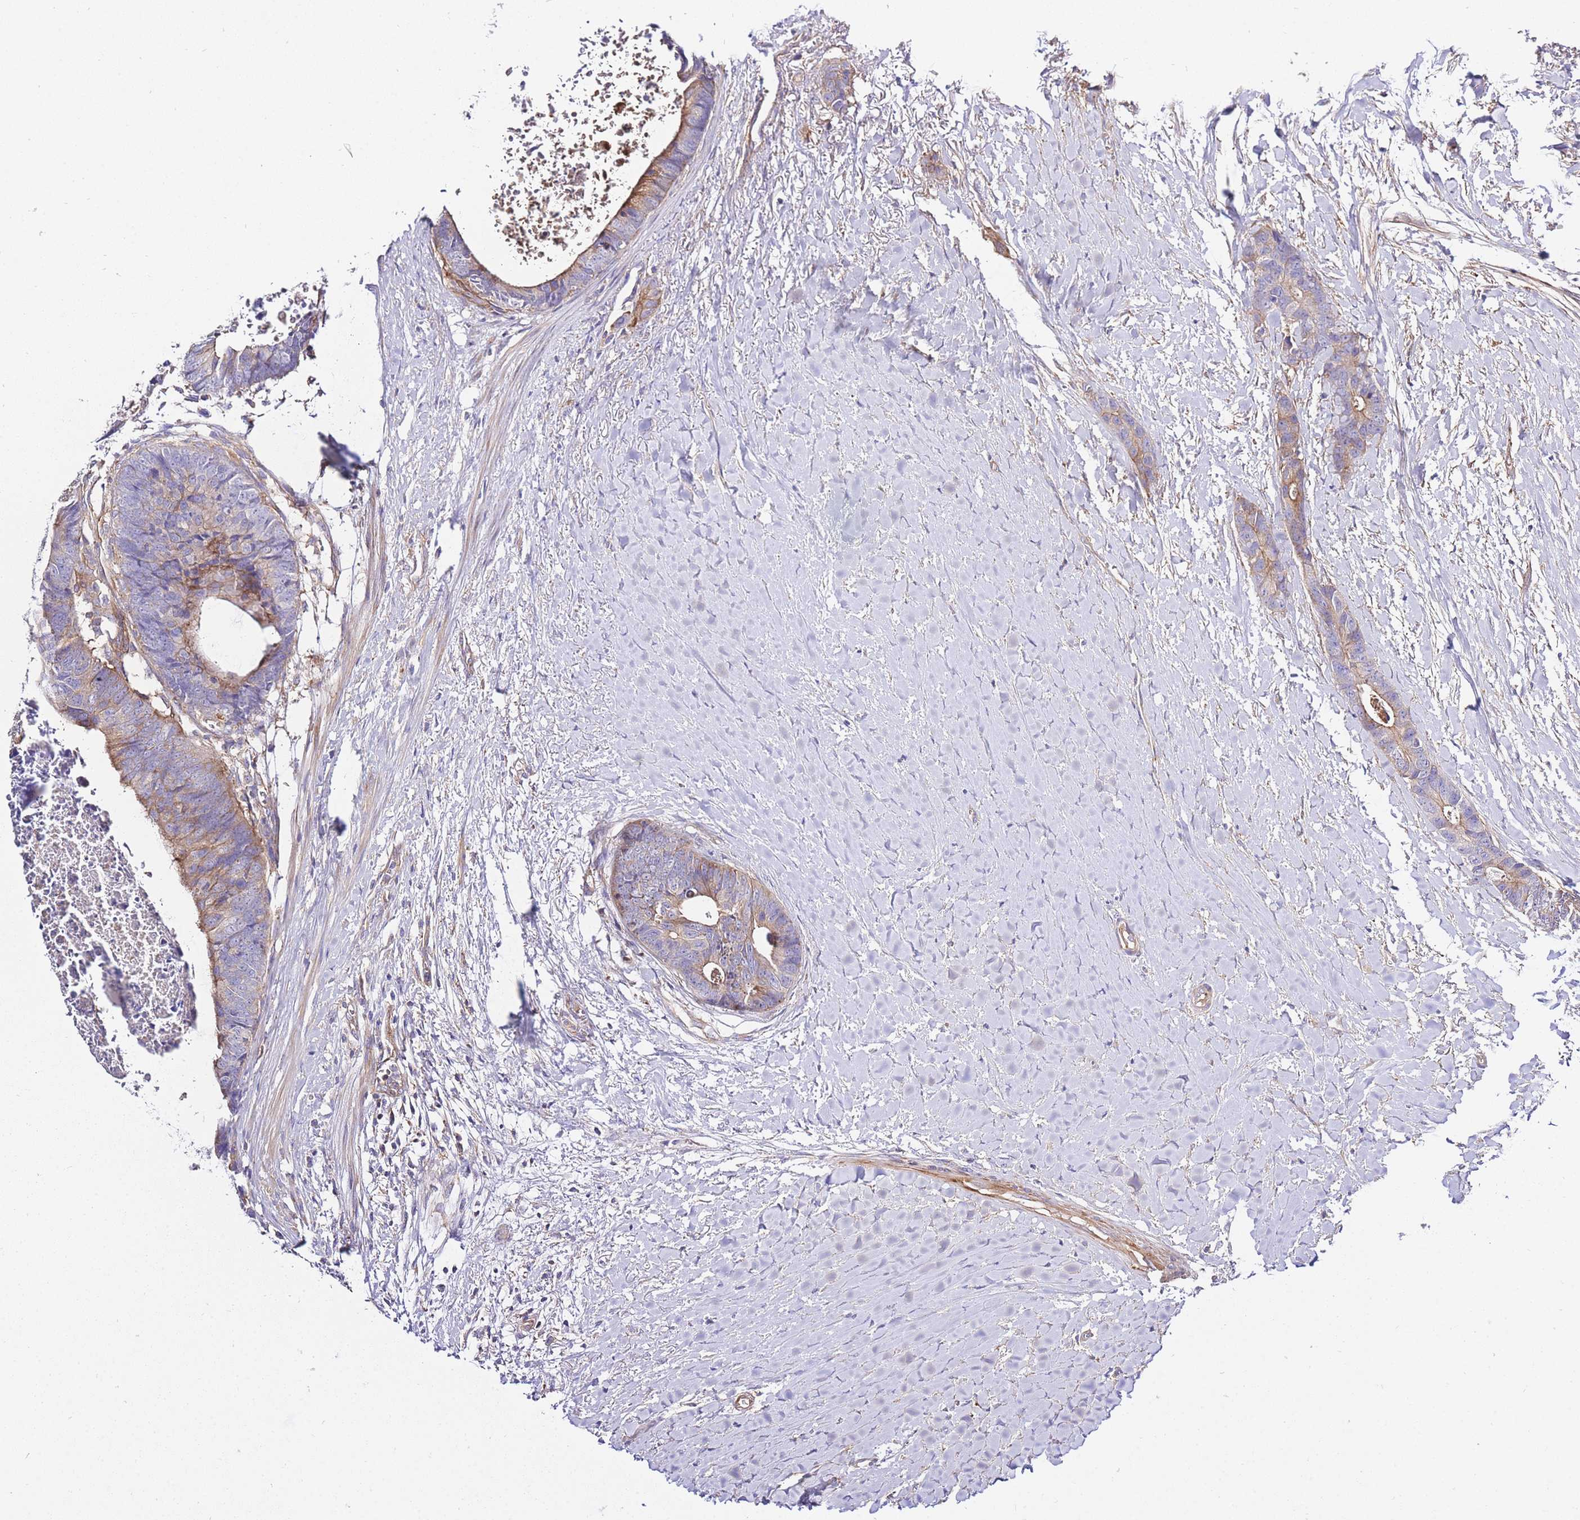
{"staining": {"intensity": "moderate", "quantity": ">75%", "location": "cytoplasmic/membranous"}, "tissue": "colorectal cancer", "cell_type": "Tumor cells", "image_type": "cancer", "snomed": [{"axis": "morphology", "description": "Adenocarcinoma, NOS"}, {"axis": "topography", "description": "Colon"}], "caption": "Brown immunohistochemical staining in colorectal cancer demonstrates moderate cytoplasmic/membranous expression in approximately >75% of tumor cells.", "gene": "INSYN2B", "patient": {"sex": "female", "age": 57}}